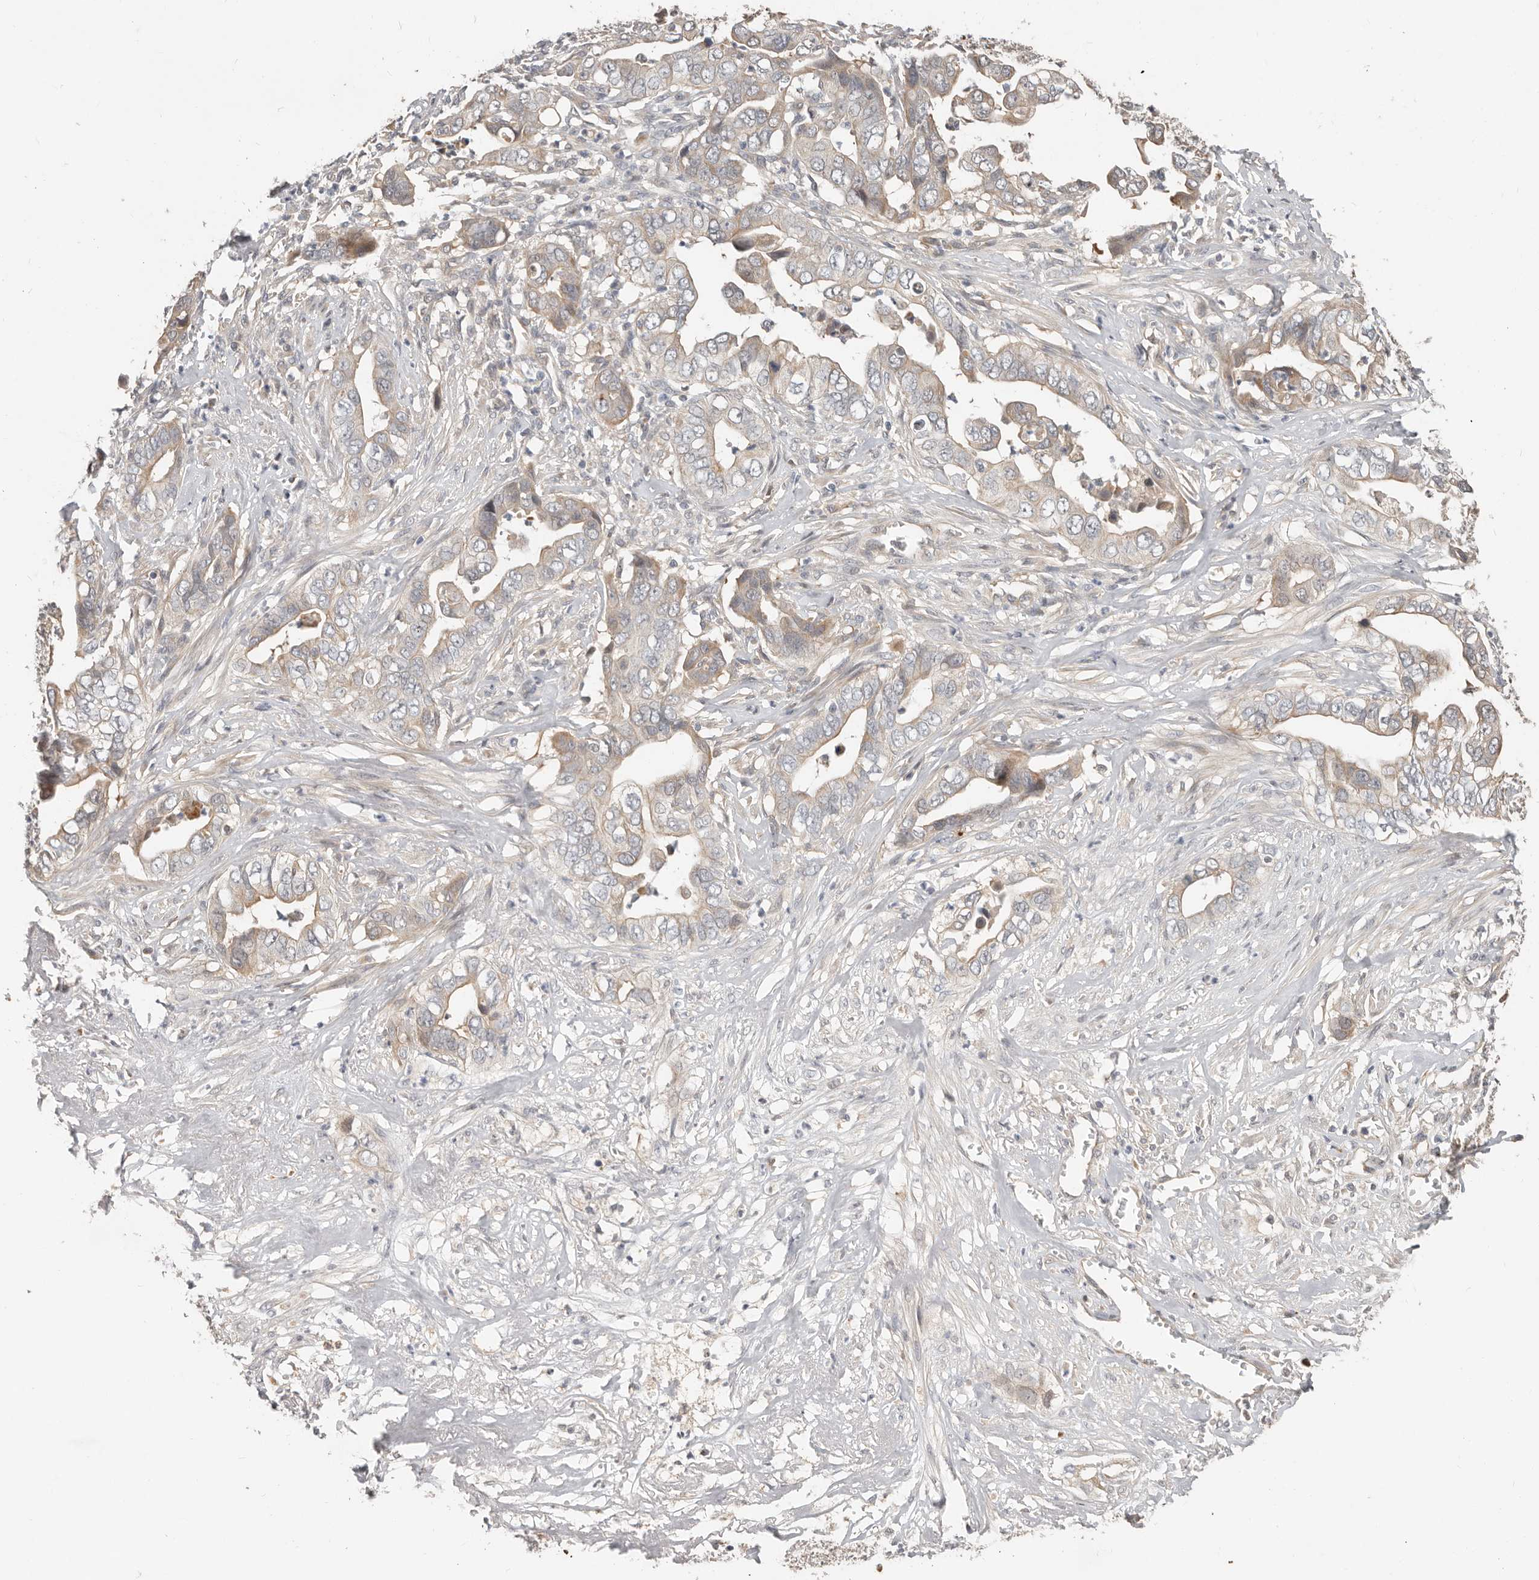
{"staining": {"intensity": "weak", "quantity": ">75%", "location": "cytoplasmic/membranous"}, "tissue": "liver cancer", "cell_type": "Tumor cells", "image_type": "cancer", "snomed": [{"axis": "morphology", "description": "Cholangiocarcinoma"}, {"axis": "topography", "description": "Liver"}], "caption": "The histopathology image demonstrates staining of liver cancer (cholangiocarcinoma), revealing weak cytoplasmic/membranous protein staining (brown color) within tumor cells.", "gene": "MTFR2", "patient": {"sex": "female", "age": 79}}